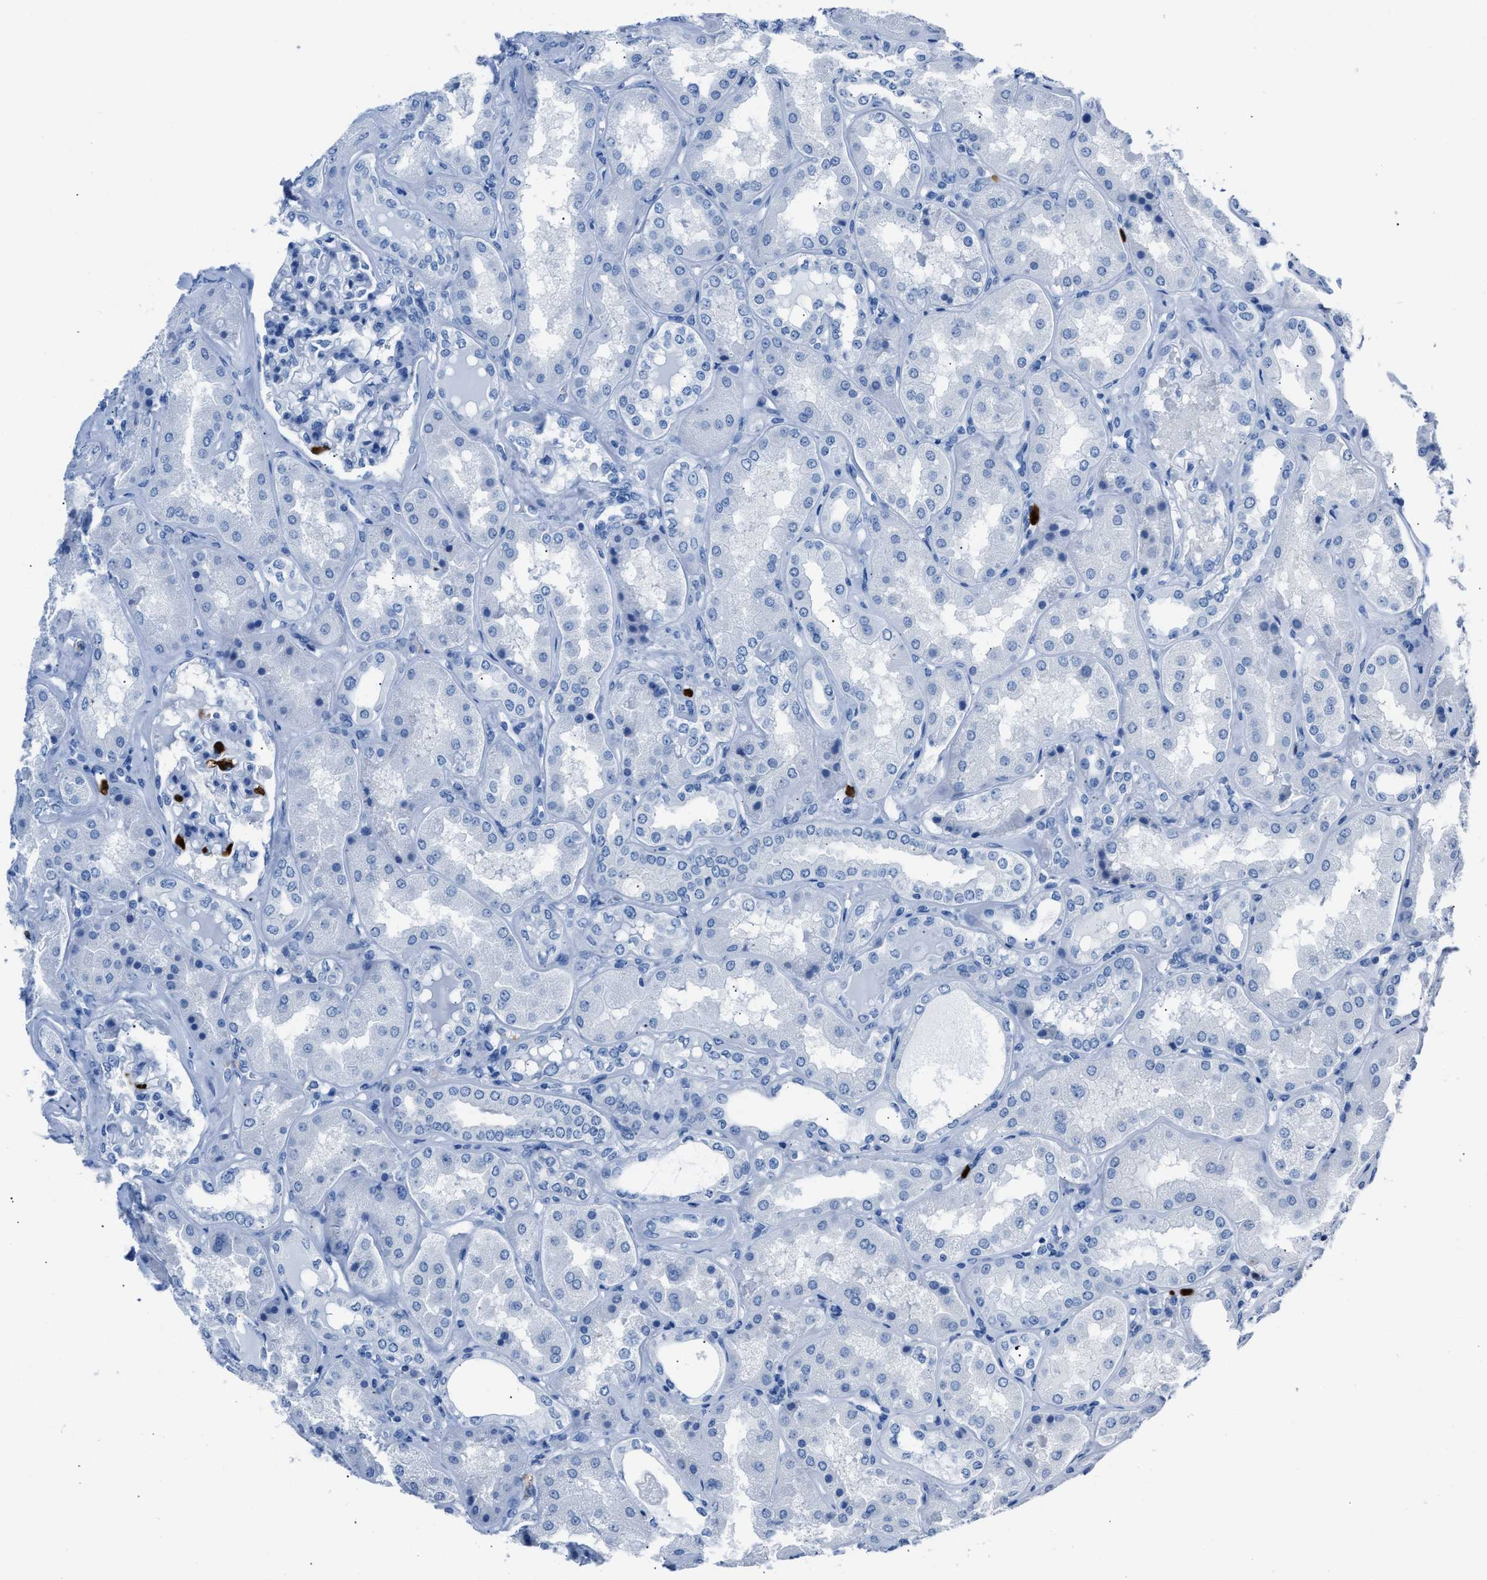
{"staining": {"intensity": "negative", "quantity": "none", "location": "none"}, "tissue": "kidney", "cell_type": "Cells in glomeruli", "image_type": "normal", "snomed": [{"axis": "morphology", "description": "Normal tissue, NOS"}, {"axis": "topography", "description": "Kidney"}], "caption": "This is an IHC histopathology image of benign kidney. There is no positivity in cells in glomeruli.", "gene": "S100P", "patient": {"sex": "female", "age": 56}}